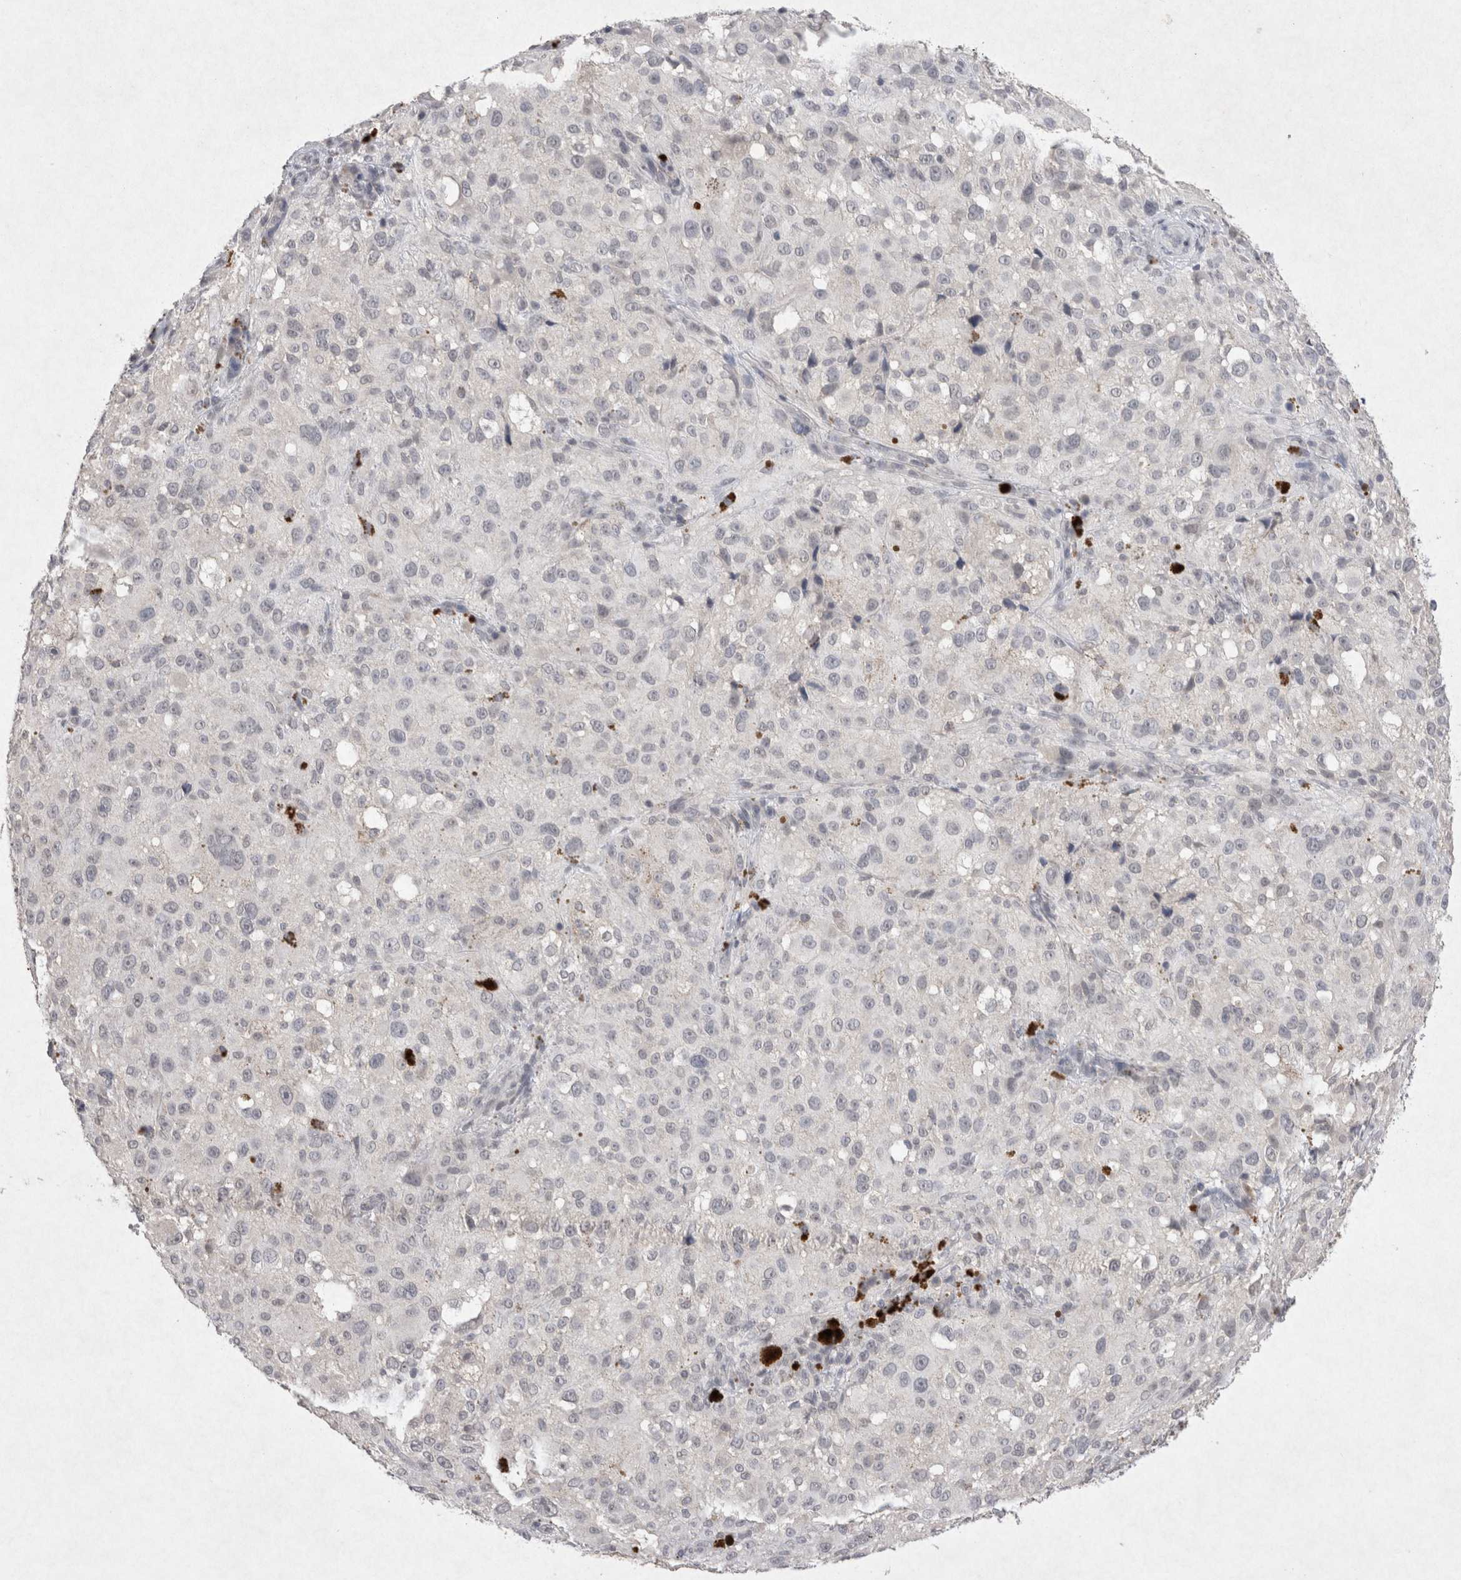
{"staining": {"intensity": "negative", "quantity": "none", "location": "none"}, "tissue": "melanoma", "cell_type": "Tumor cells", "image_type": "cancer", "snomed": [{"axis": "morphology", "description": "Necrosis, NOS"}, {"axis": "morphology", "description": "Malignant melanoma, NOS"}, {"axis": "topography", "description": "Skin"}], "caption": "A photomicrograph of human melanoma is negative for staining in tumor cells. The staining is performed using DAB brown chromogen with nuclei counter-stained in using hematoxylin.", "gene": "LYVE1", "patient": {"sex": "female", "age": 87}}